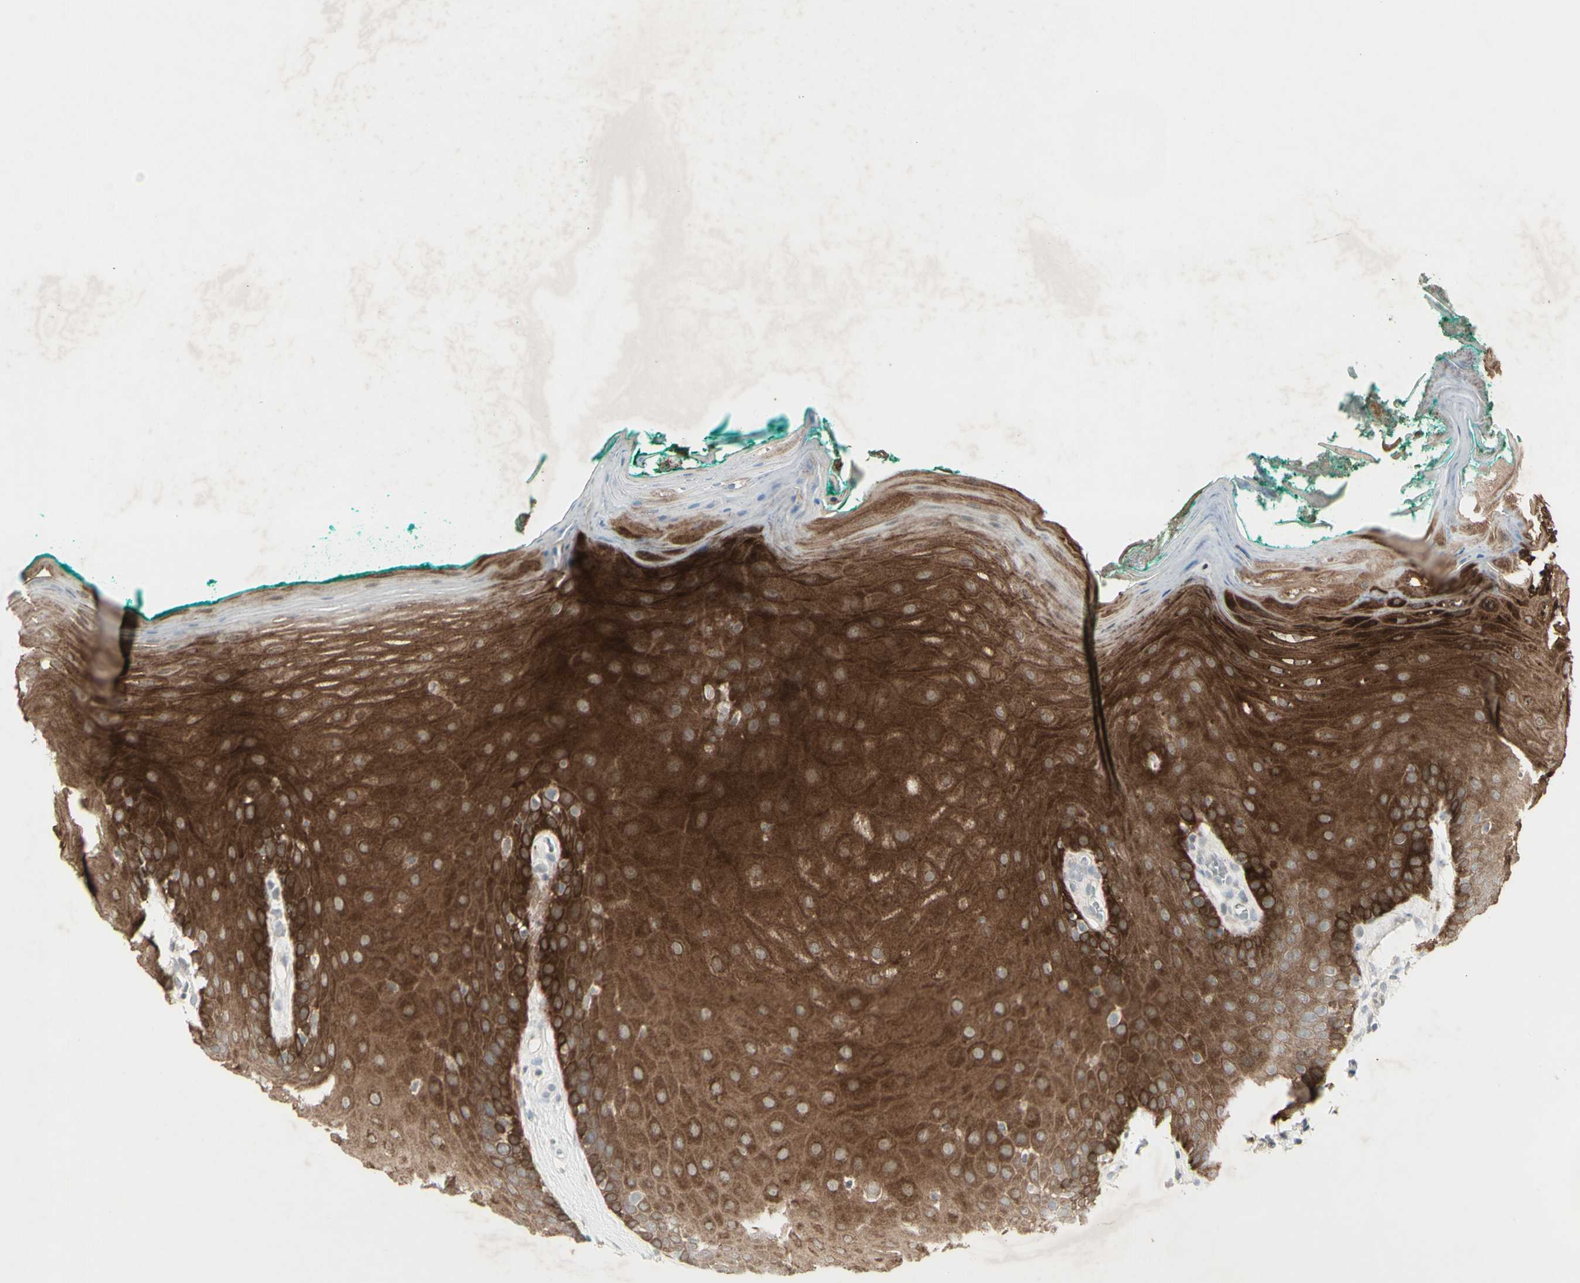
{"staining": {"intensity": "strong", "quantity": ">75%", "location": "cytoplasmic/membranous"}, "tissue": "oral mucosa", "cell_type": "Squamous epithelial cells", "image_type": "normal", "snomed": [{"axis": "morphology", "description": "Normal tissue, NOS"}, {"axis": "topography", "description": "Skeletal muscle"}, {"axis": "topography", "description": "Oral tissue"}], "caption": "Protein staining of normal oral mucosa shows strong cytoplasmic/membranous expression in approximately >75% of squamous epithelial cells.", "gene": "C1orf116", "patient": {"sex": "male", "age": 58}}